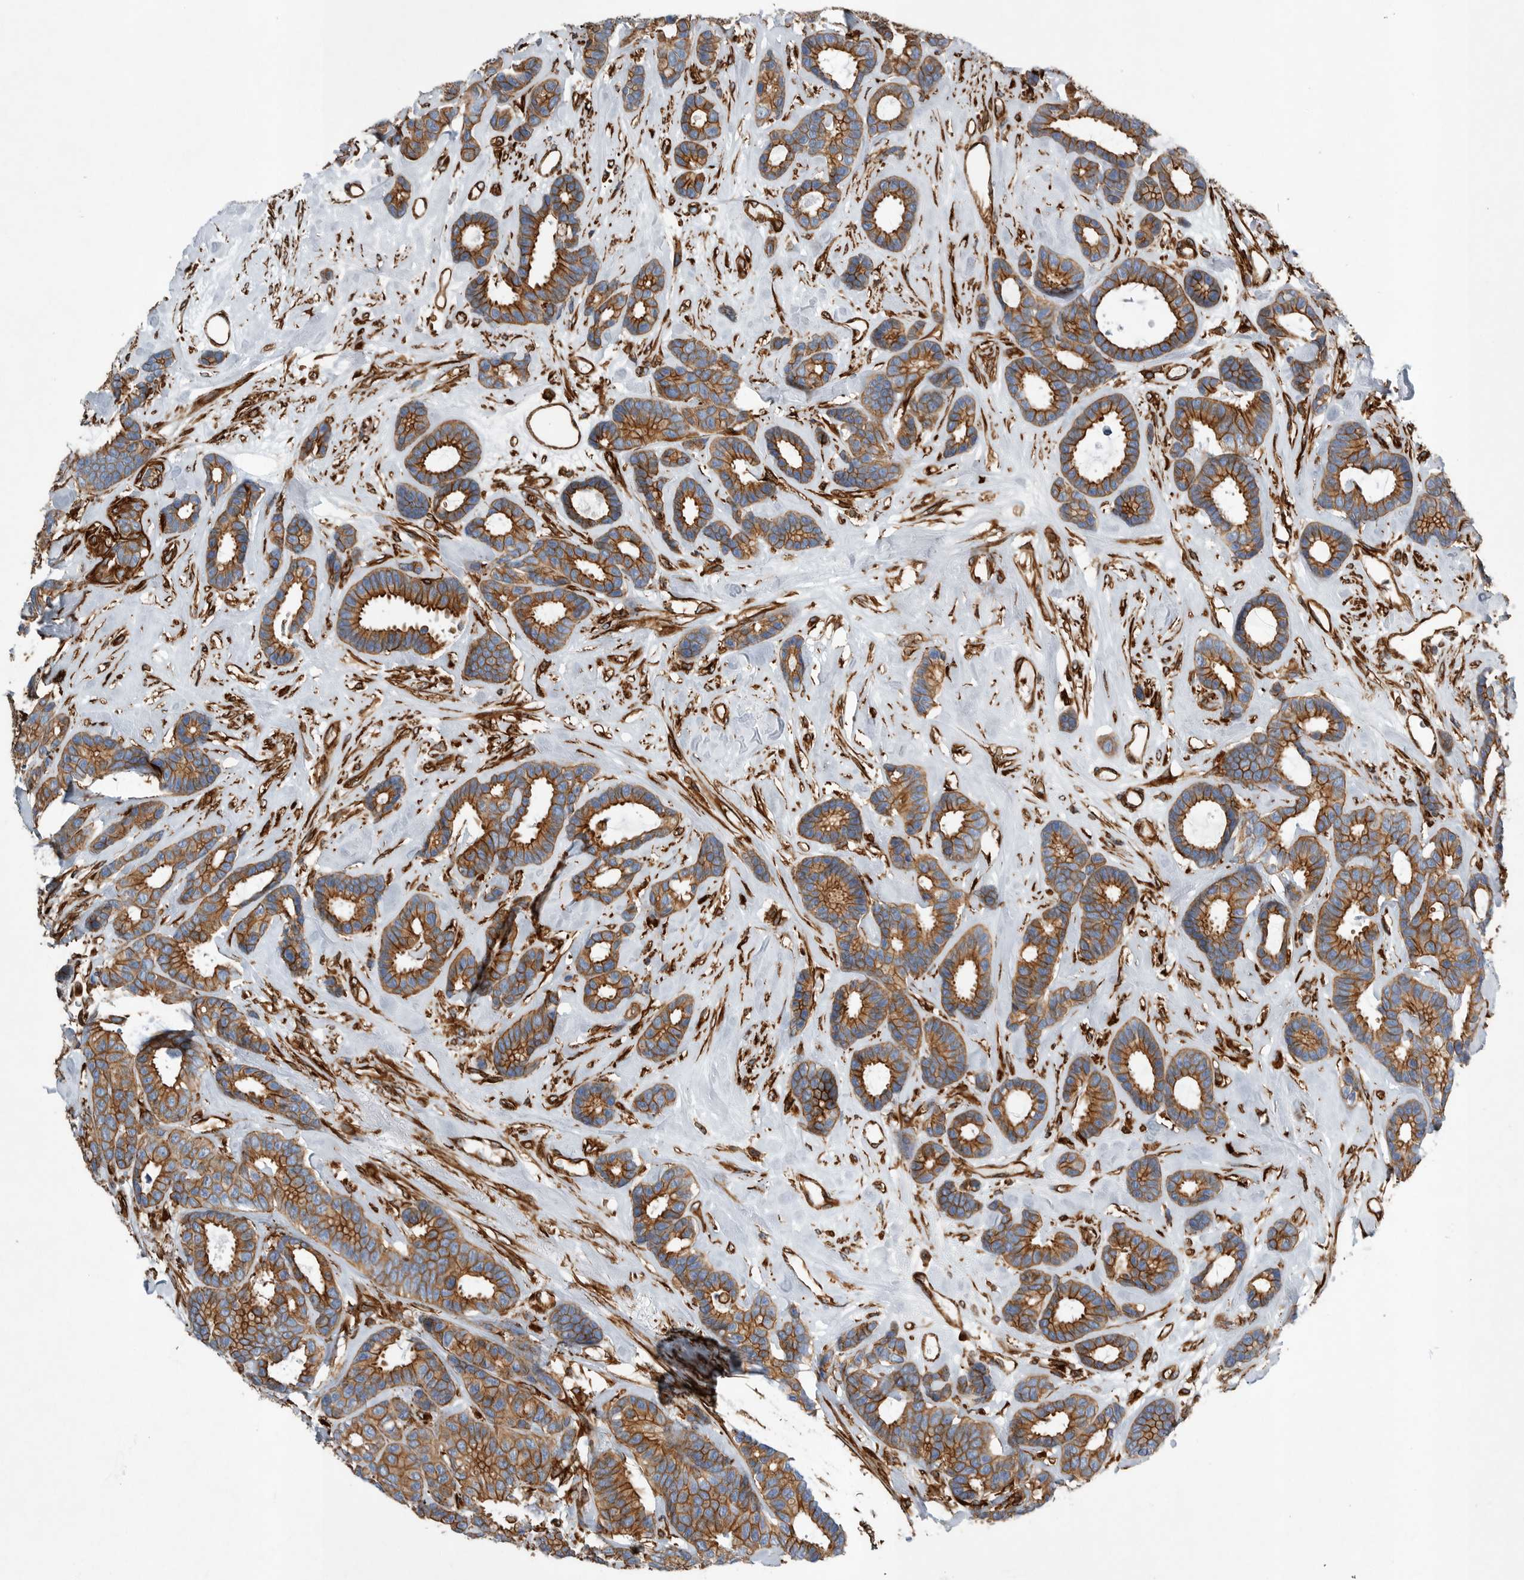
{"staining": {"intensity": "strong", "quantity": ">75%", "location": "cytoplasmic/membranous"}, "tissue": "breast cancer", "cell_type": "Tumor cells", "image_type": "cancer", "snomed": [{"axis": "morphology", "description": "Duct carcinoma"}, {"axis": "topography", "description": "Breast"}], "caption": "Breast intraductal carcinoma tissue demonstrates strong cytoplasmic/membranous expression in about >75% of tumor cells", "gene": "PLEC", "patient": {"sex": "female", "age": 87}}